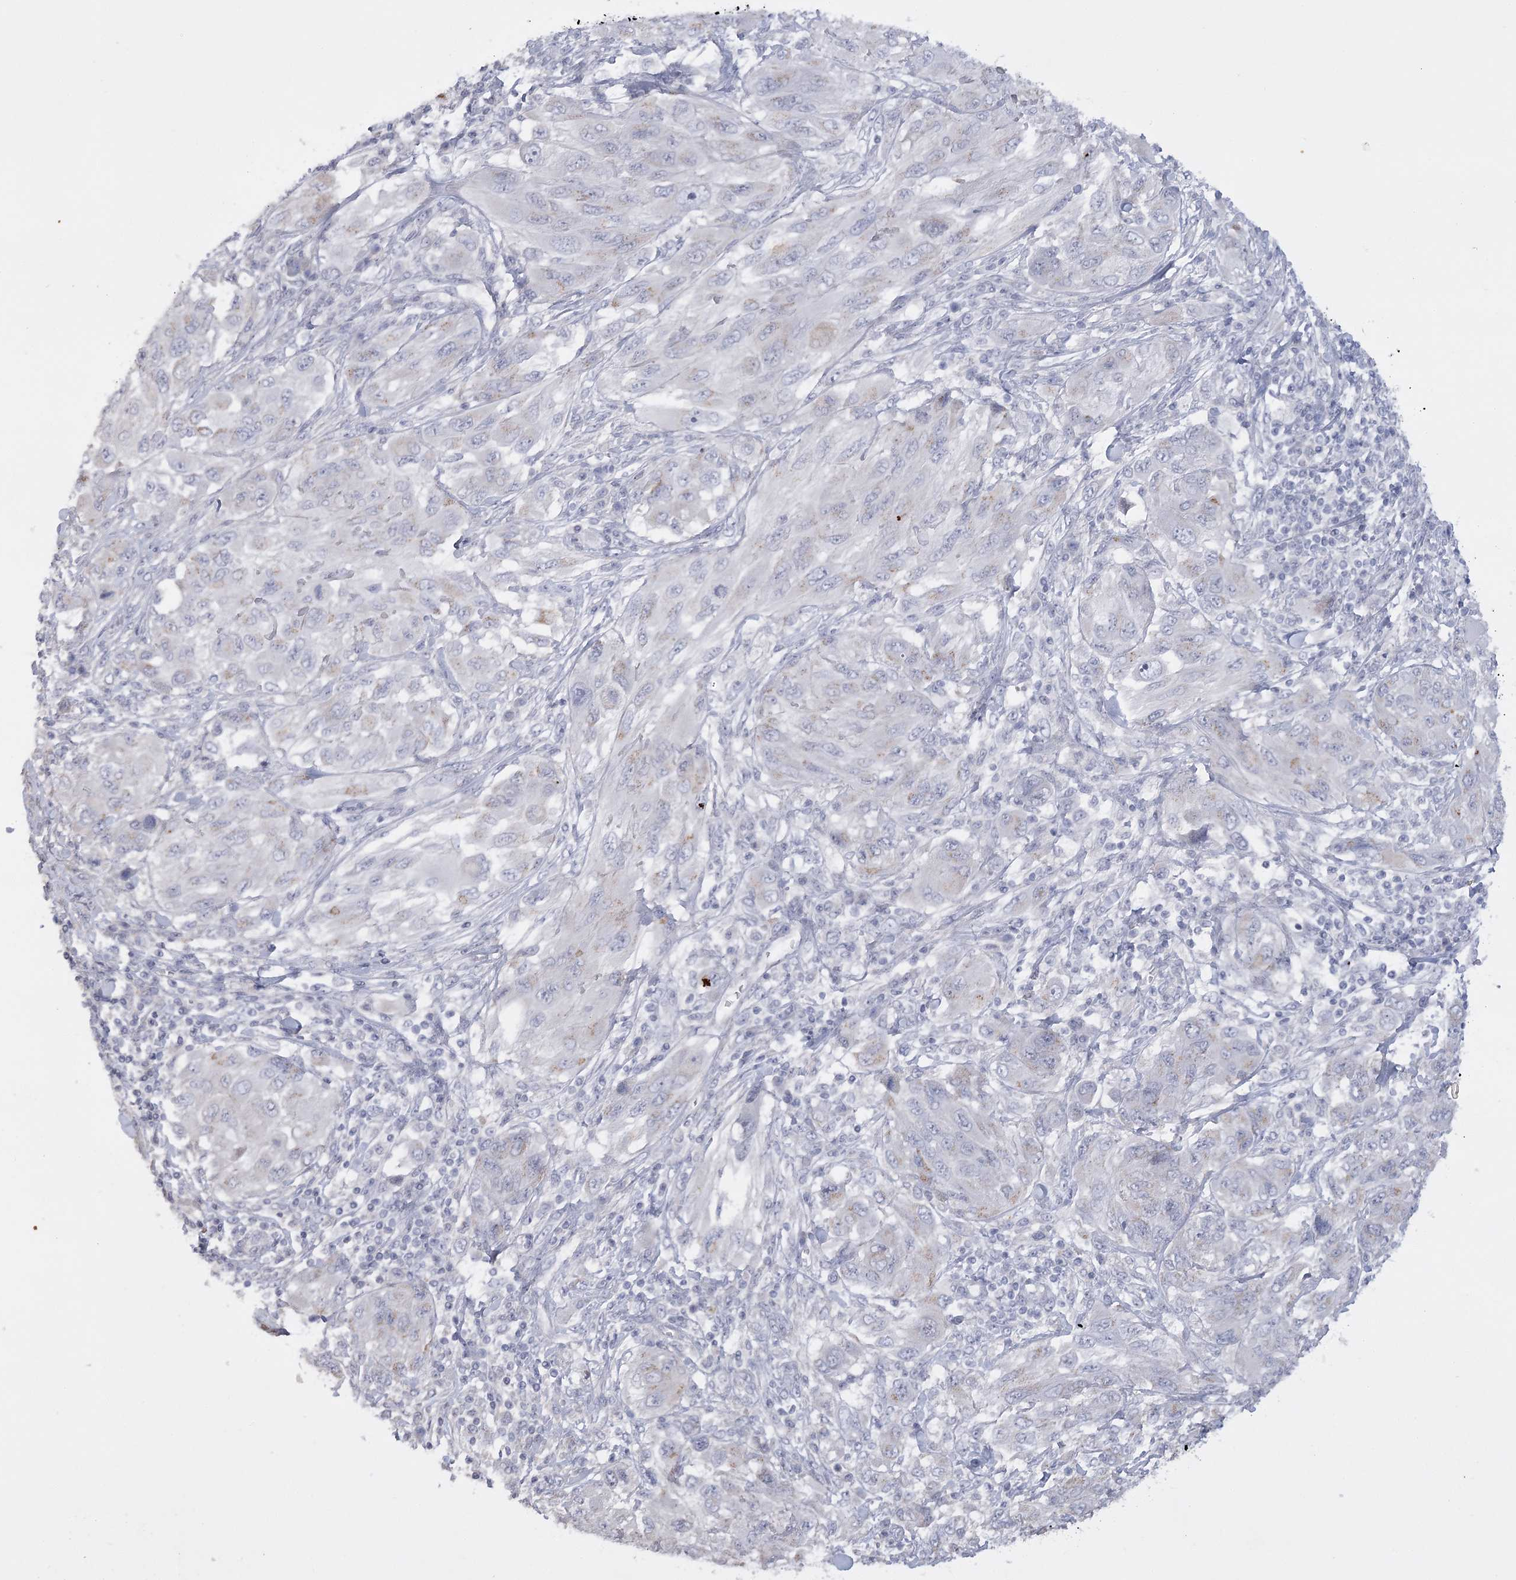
{"staining": {"intensity": "negative", "quantity": "none", "location": "none"}, "tissue": "melanoma", "cell_type": "Tumor cells", "image_type": "cancer", "snomed": [{"axis": "morphology", "description": "Malignant melanoma, NOS"}, {"axis": "topography", "description": "Skin"}], "caption": "IHC histopathology image of neoplastic tissue: melanoma stained with DAB exhibits no significant protein positivity in tumor cells.", "gene": "FAM76B", "patient": {"sex": "female", "age": 91}}